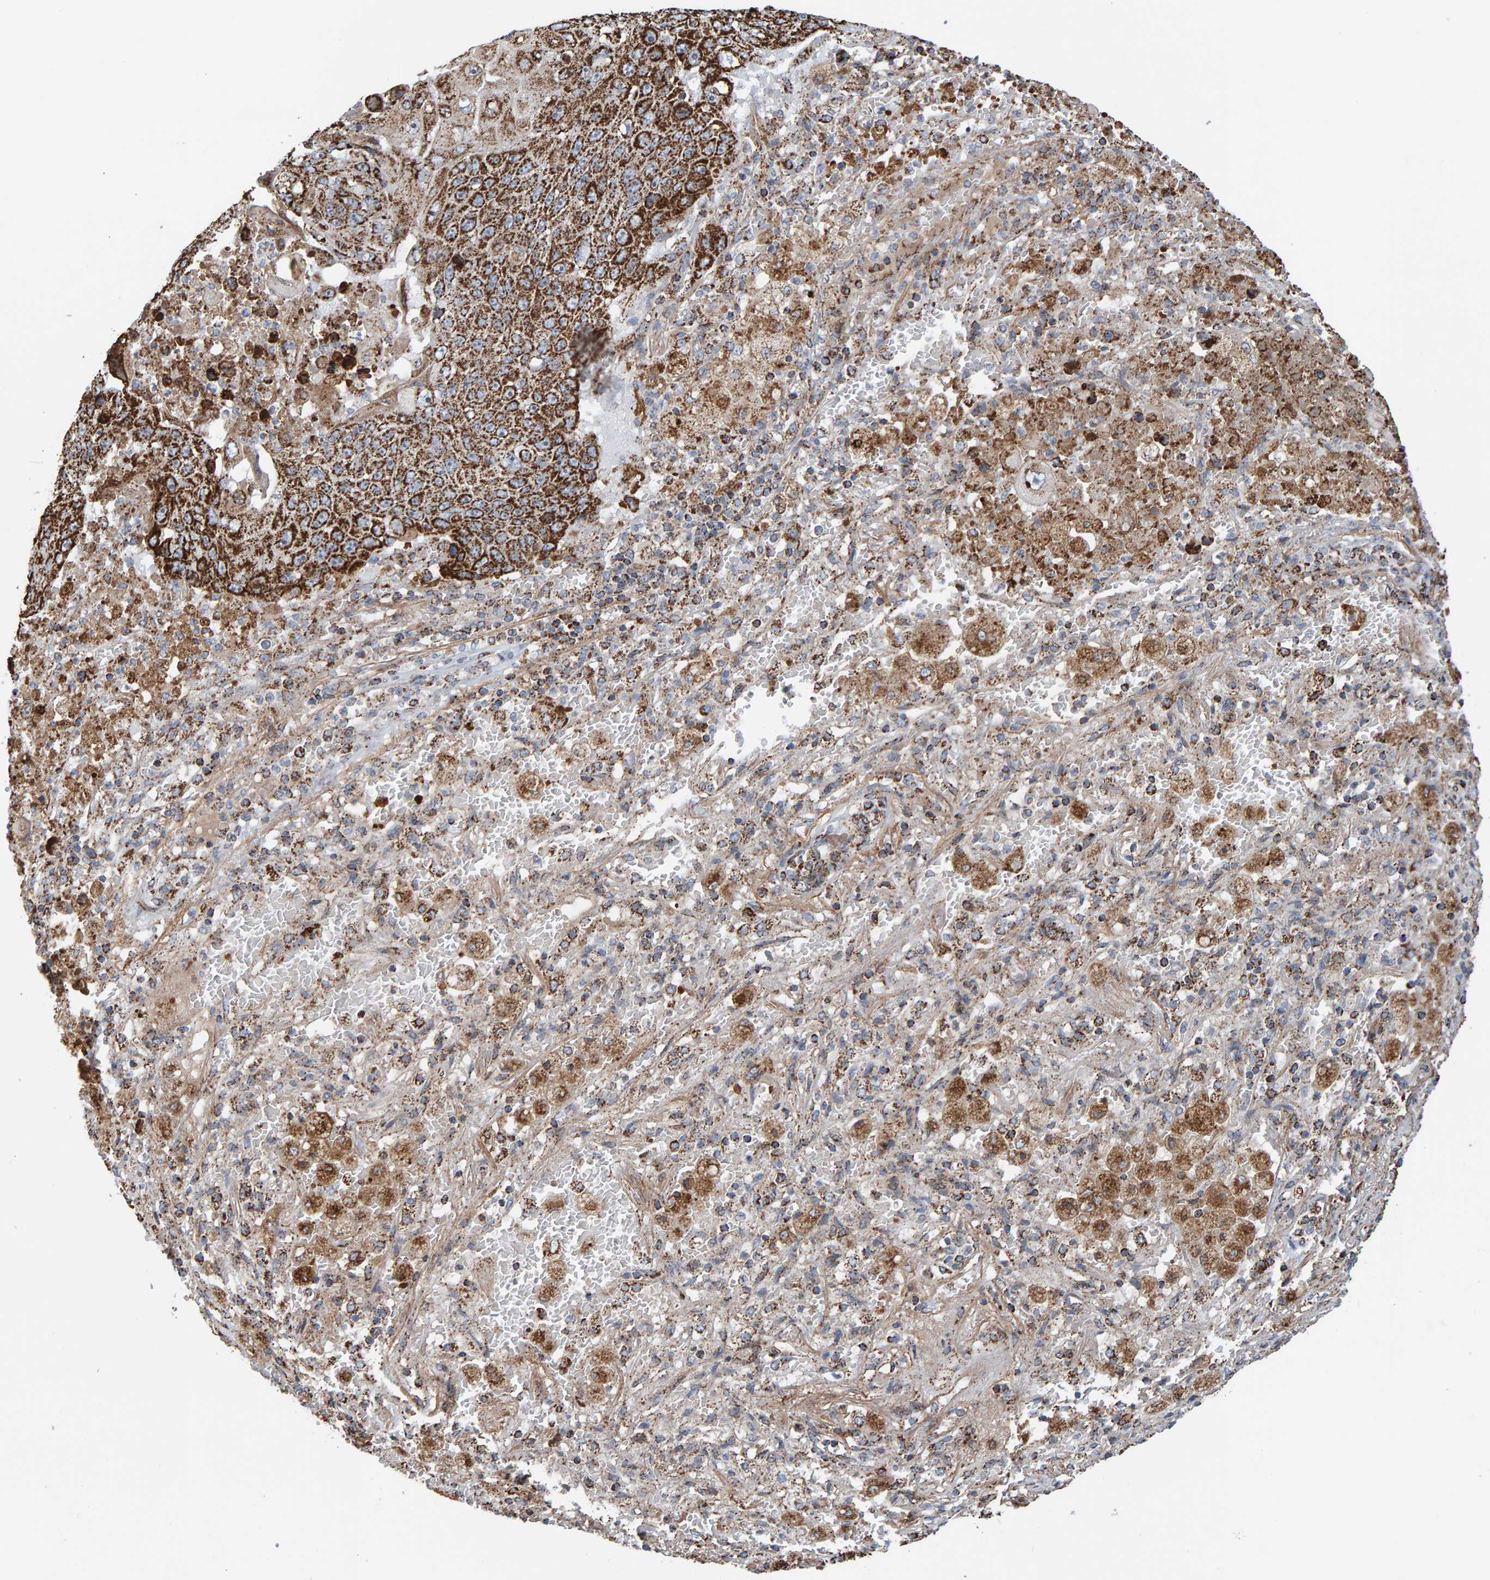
{"staining": {"intensity": "strong", "quantity": ">75%", "location": "cytoplasmic/membranous"}, "tissue": "lung cancer", "cell_type": "Tumor cells", "image_type": "cancer", "snomed": [{"axis": "morphology", "description": "Squamous cell carcinoma, NOS"}, {"axis": "topography", "description": "Lung"}], "caption": "Lung cancer (squamous cell carcinoma) tissue demonstrates strong cytoplasmic/membranous positivity in about >75% of tumor cells Using DAB (brown) and hematoxylin (blue) stains, captured at high magnification using brightfield microscopy.", "gene": "MRPL45", "patient": {"sex": "male", "age": 61}}